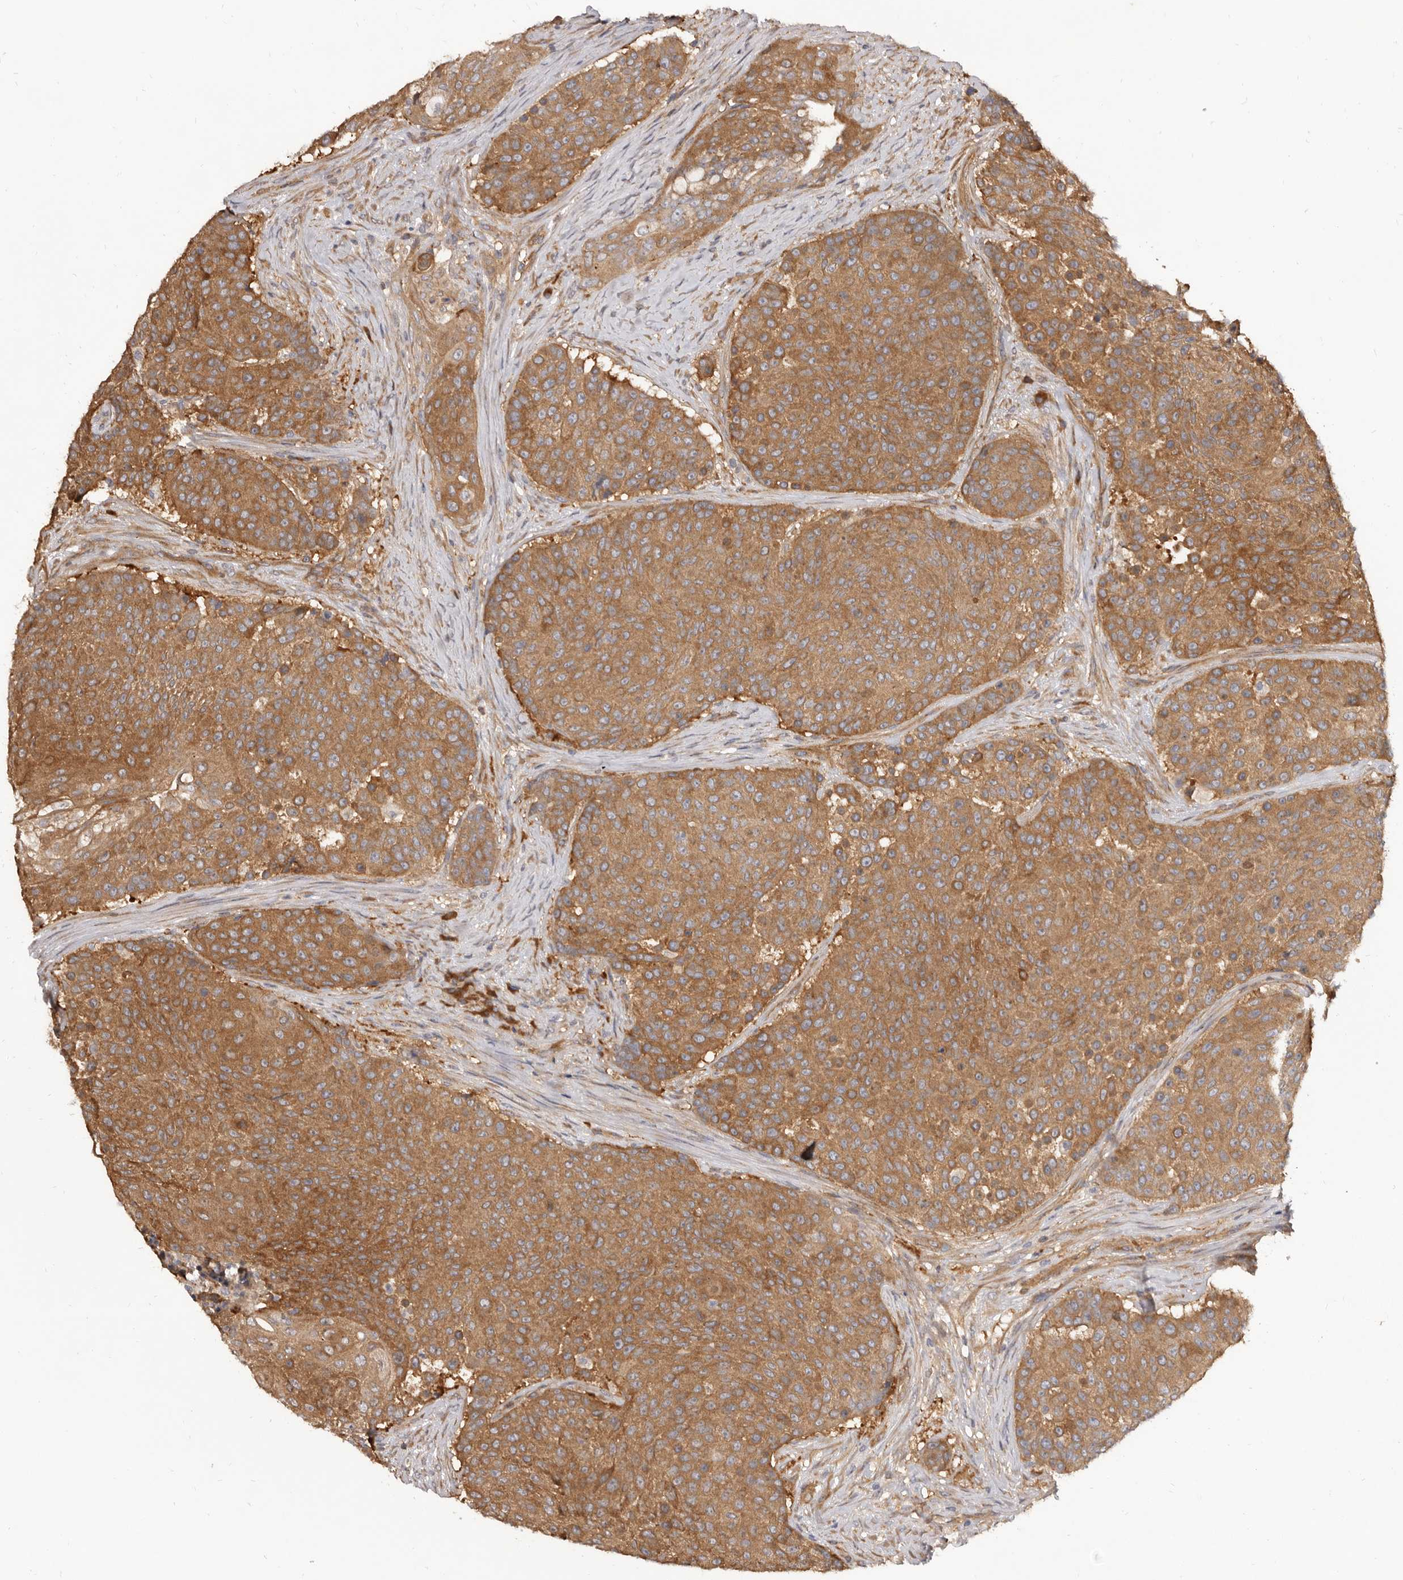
{"staining": {"intensity": "moderate", "quantity": ">75%", "location": "cytoplasmic/membranous"}, "tissue": "urothelial cancer", "cell_type": "Tumor cells", "image_type": "cancer", "snomed": [{"axis": "morphology", "description": "Urothelial carcinoma, High grade"}, {"axis": "topography", "description": "Urinary bladder"}], "caption": "This image demonstrates IHC staining of urothelial cancer, with medium moderate cytoplasmic/membranous positivity in about >75% of tumor cells.", "gene": "ADAMTS20", "patient": {"sex": "female", "age": 63}}